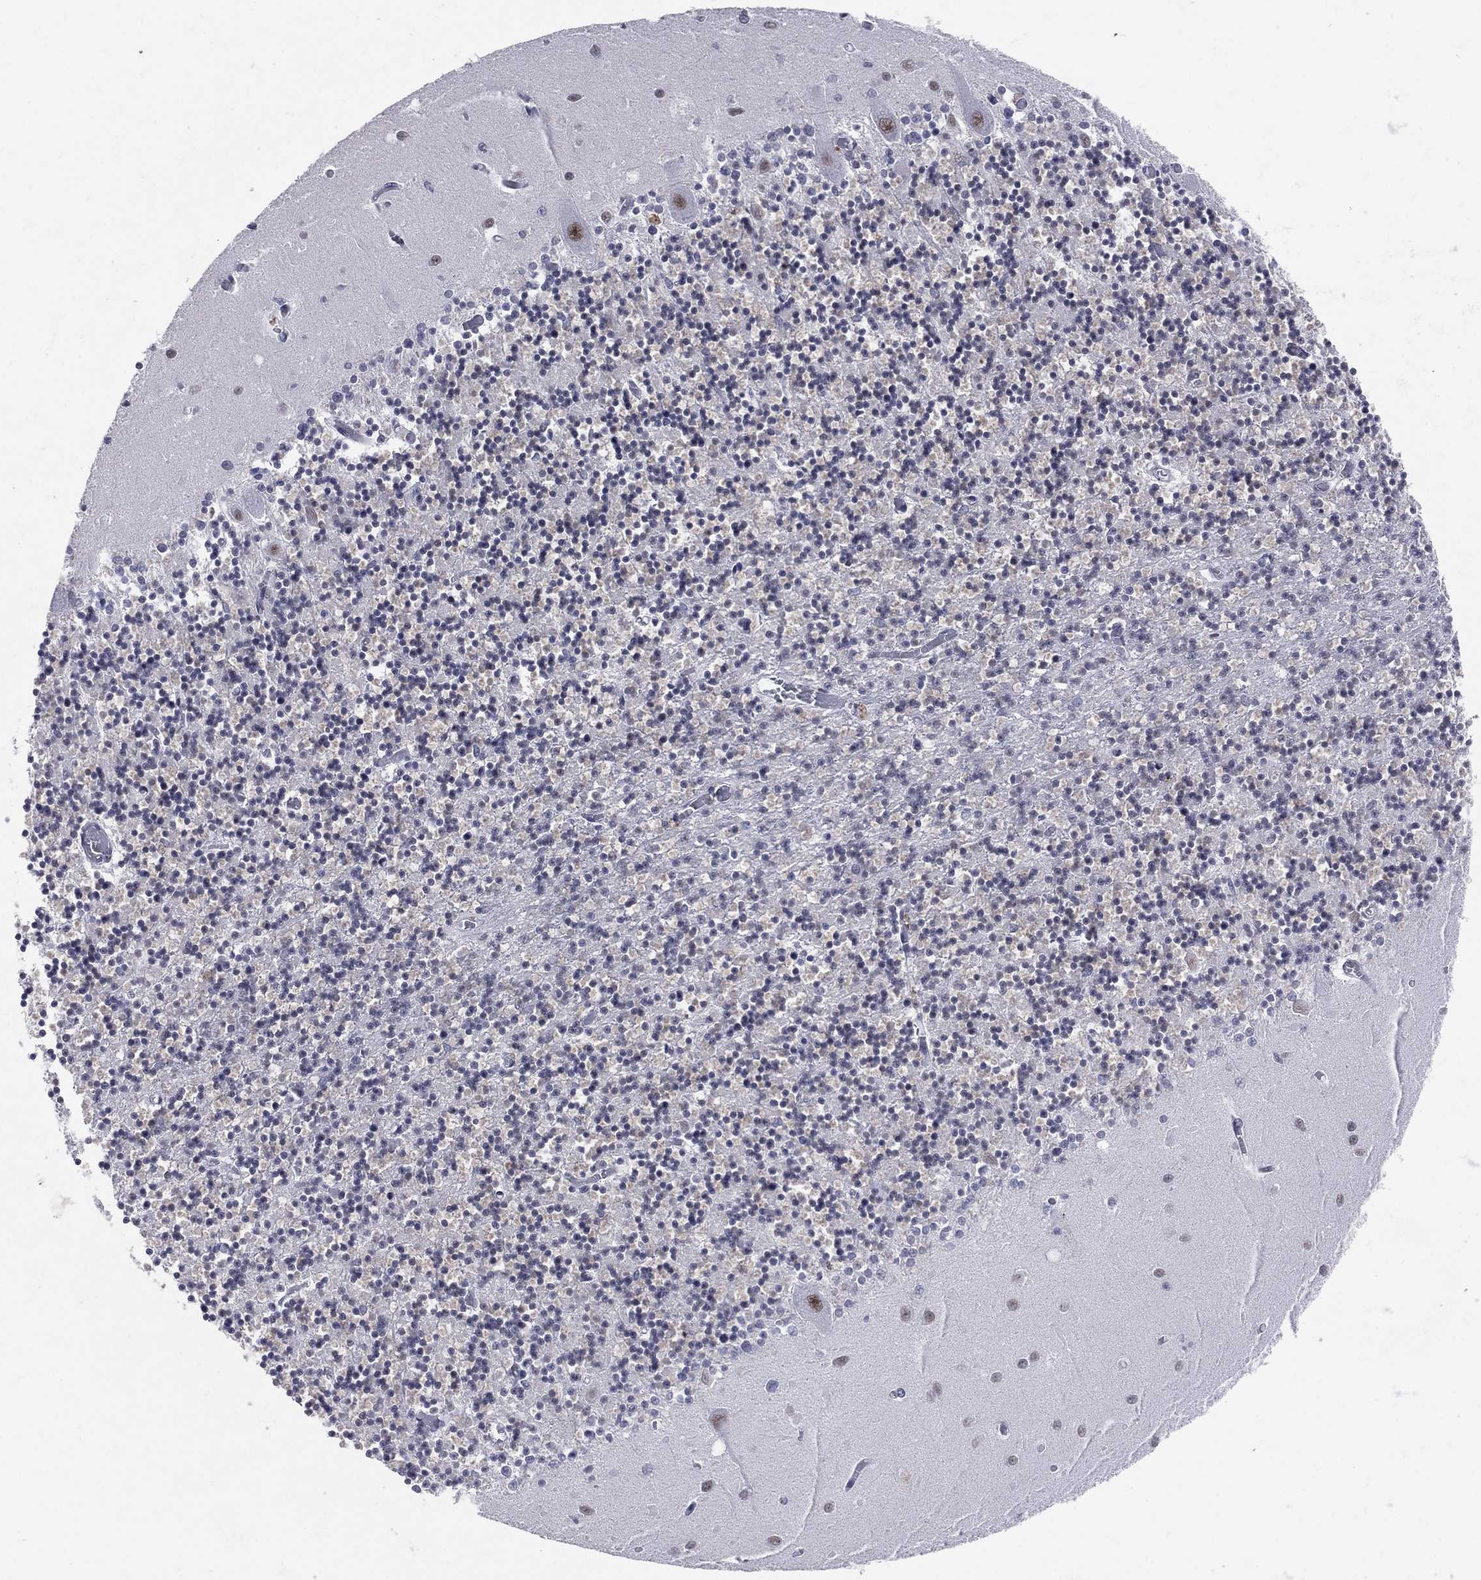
{"staining": {"intensity": "moderate", "quantity": "<25%", "location": "nuclear"}, "tissue": "cerebellum", "cell_type": "Cells in granular layer", "image_type": "normal", "snomed": [{"axis": "morphology", "description": "Normal tissue, NOS"}, {"axis": "topography", "description": "Cerebellum"}], "caption": "Protein staining of benign cerebellum exhibits moderate nuclear positivity in approximately <25% of cells in granular layer. (brown staining indicates protein expression, while blue staining denotes nuclei).", "gene": "CDK7", "patient": {"sex": "female", "age": 64}}